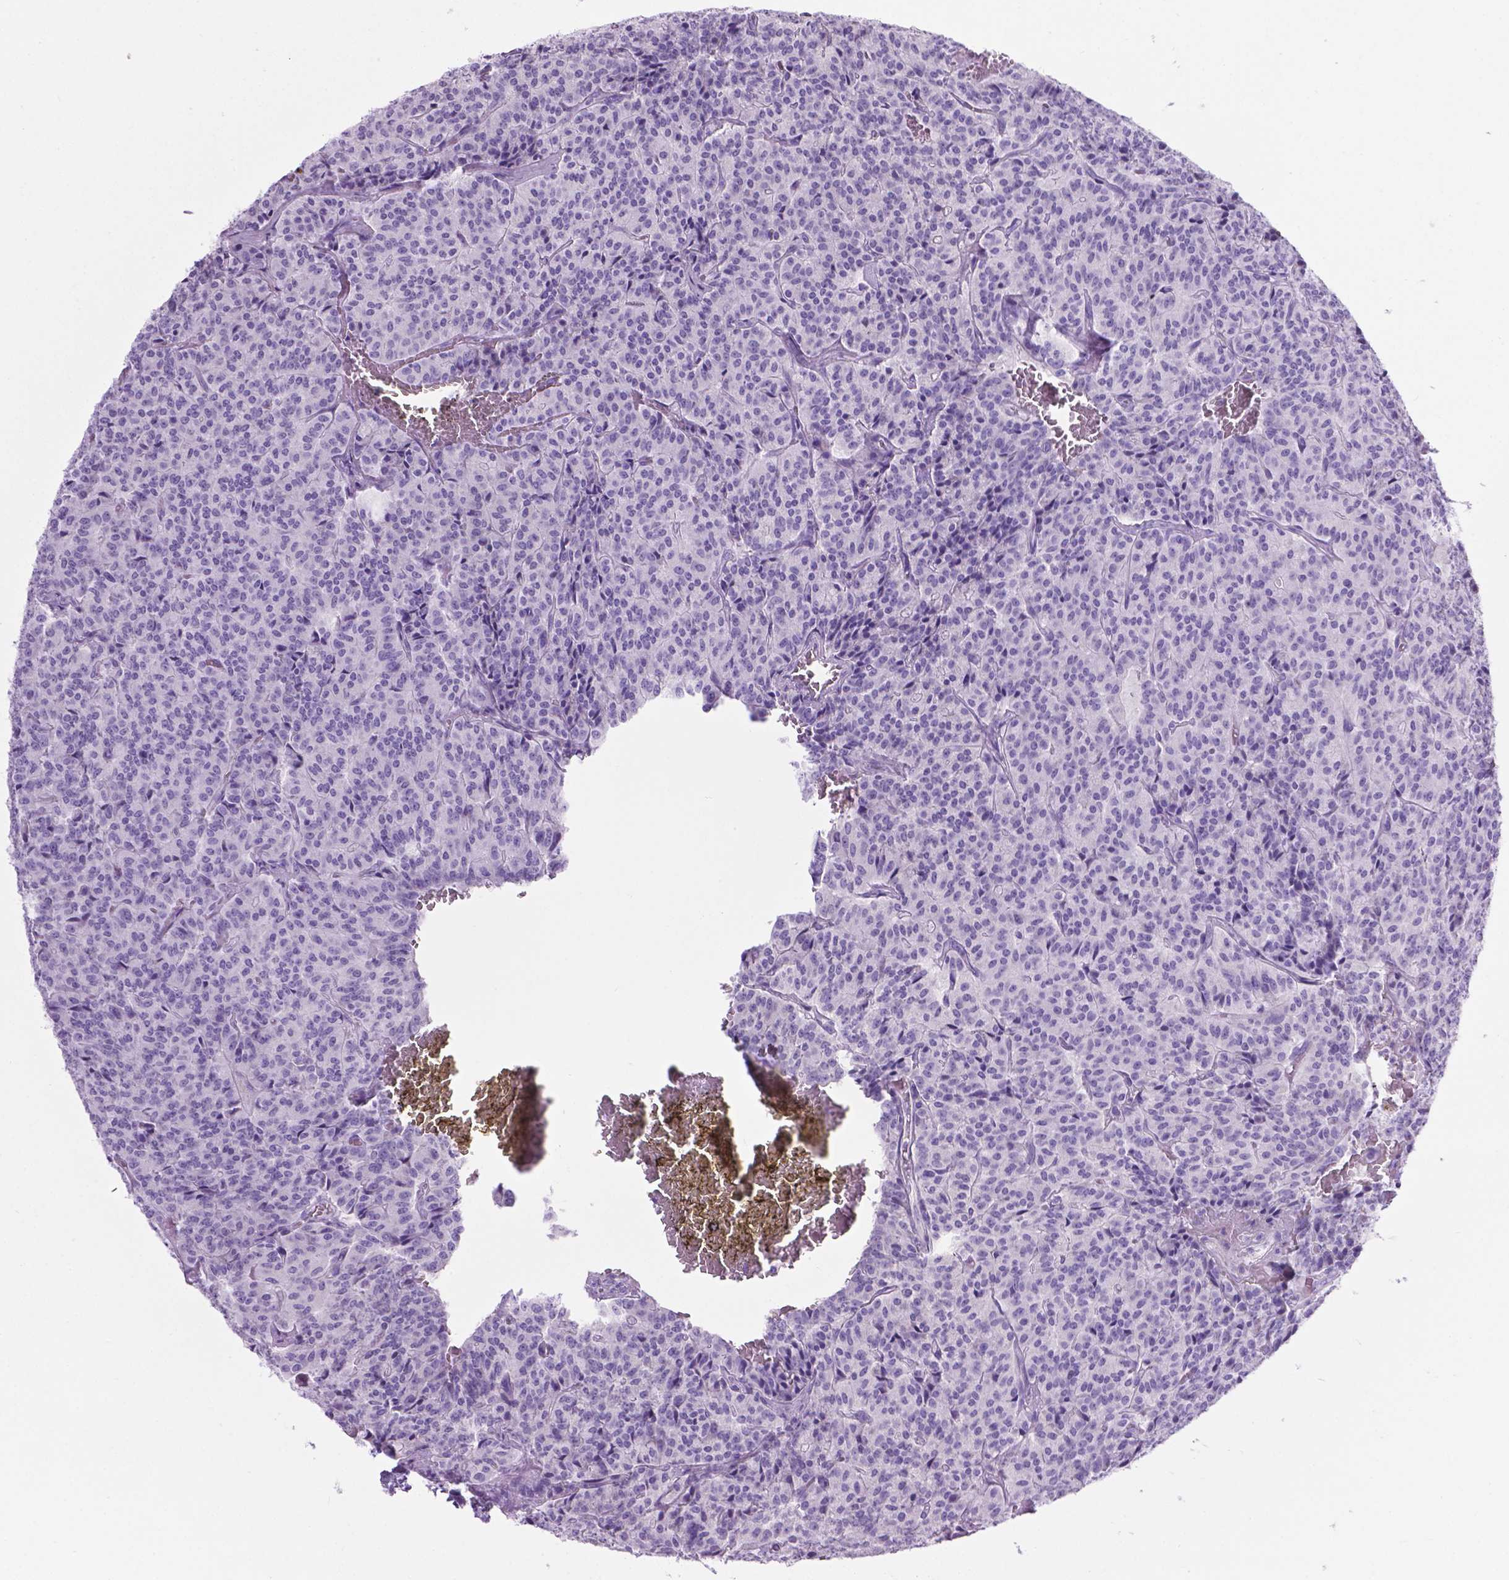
{"staining": {"intensity": "negative", "quantity": "none", "location": "none"}, "tissue": "carcinoid", "cell_type": "Tumor cells", "image_type": "cancer", "snomed": [{"axis": "morphology", "description": "Carcinoid, malignant, NOS"}, {"axis": "topography", "description": "Lung"}], "caption": "An image of carcinoid (malignant) stained for a protein reveals no brown staining in tumor cells.", "gene": "LELP1", "patient": {"sex": "male", "age": 70}}